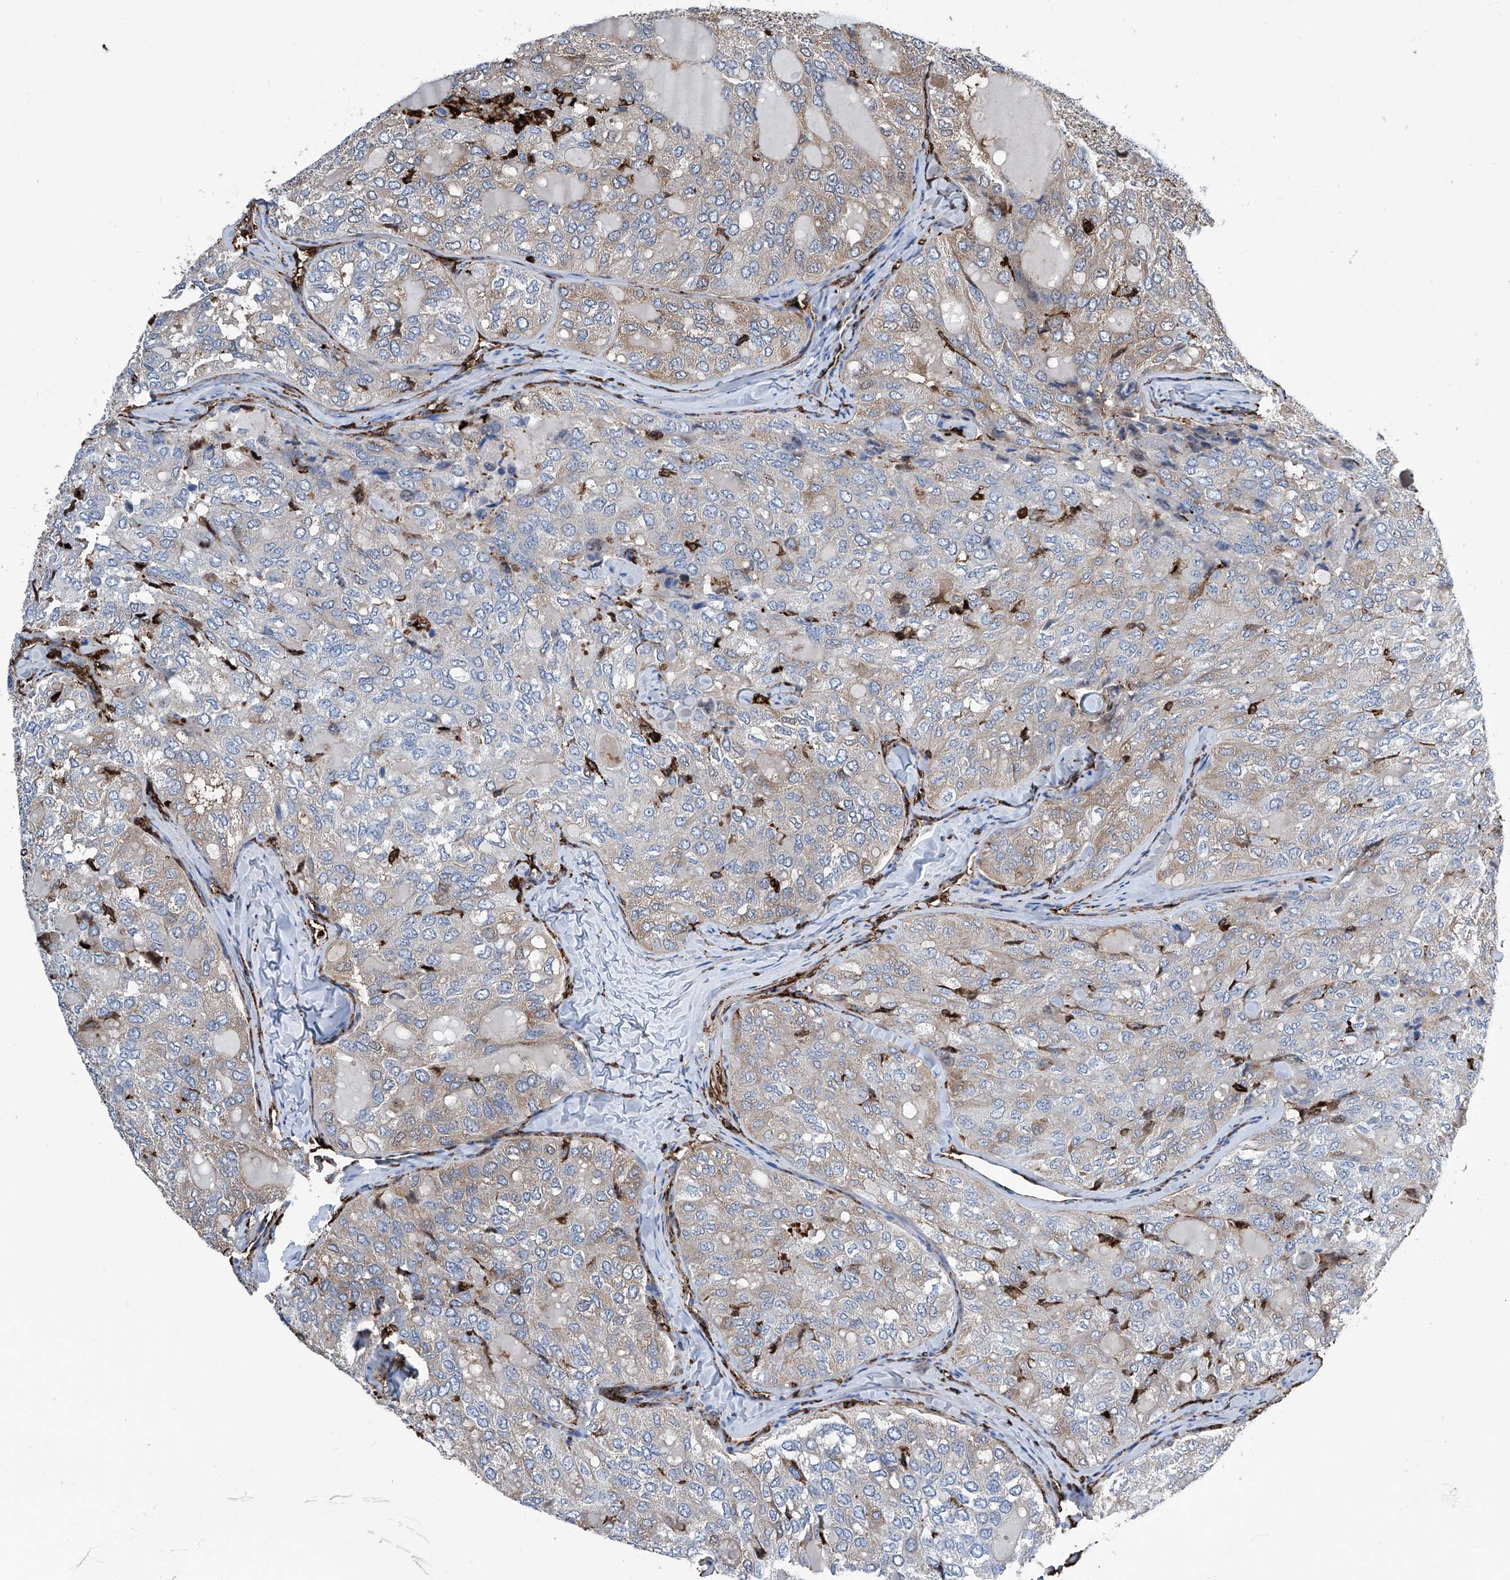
{"staining": {"intensity": "weak", "quantity": "<25%", "location": "cytoplasmic/membranous"}, "tissue": "thyroid cancer", "cell_type": "Tumor cells", "image_type": "cancer", "snomed": [{"axis": "morphology", "description": "Follicular adenoma carcinoma, NOS"}, {"axis": "topography", "description": "Thyroid gland"}], "caption": "This is an immunohistochemistry (IHC) histopathology image of human follicular adenoma carcinoma (thyroid). There is no staining in tumor cells.", "gene": "ZNF484", "patient": {"sex": "male", "age": 75}}